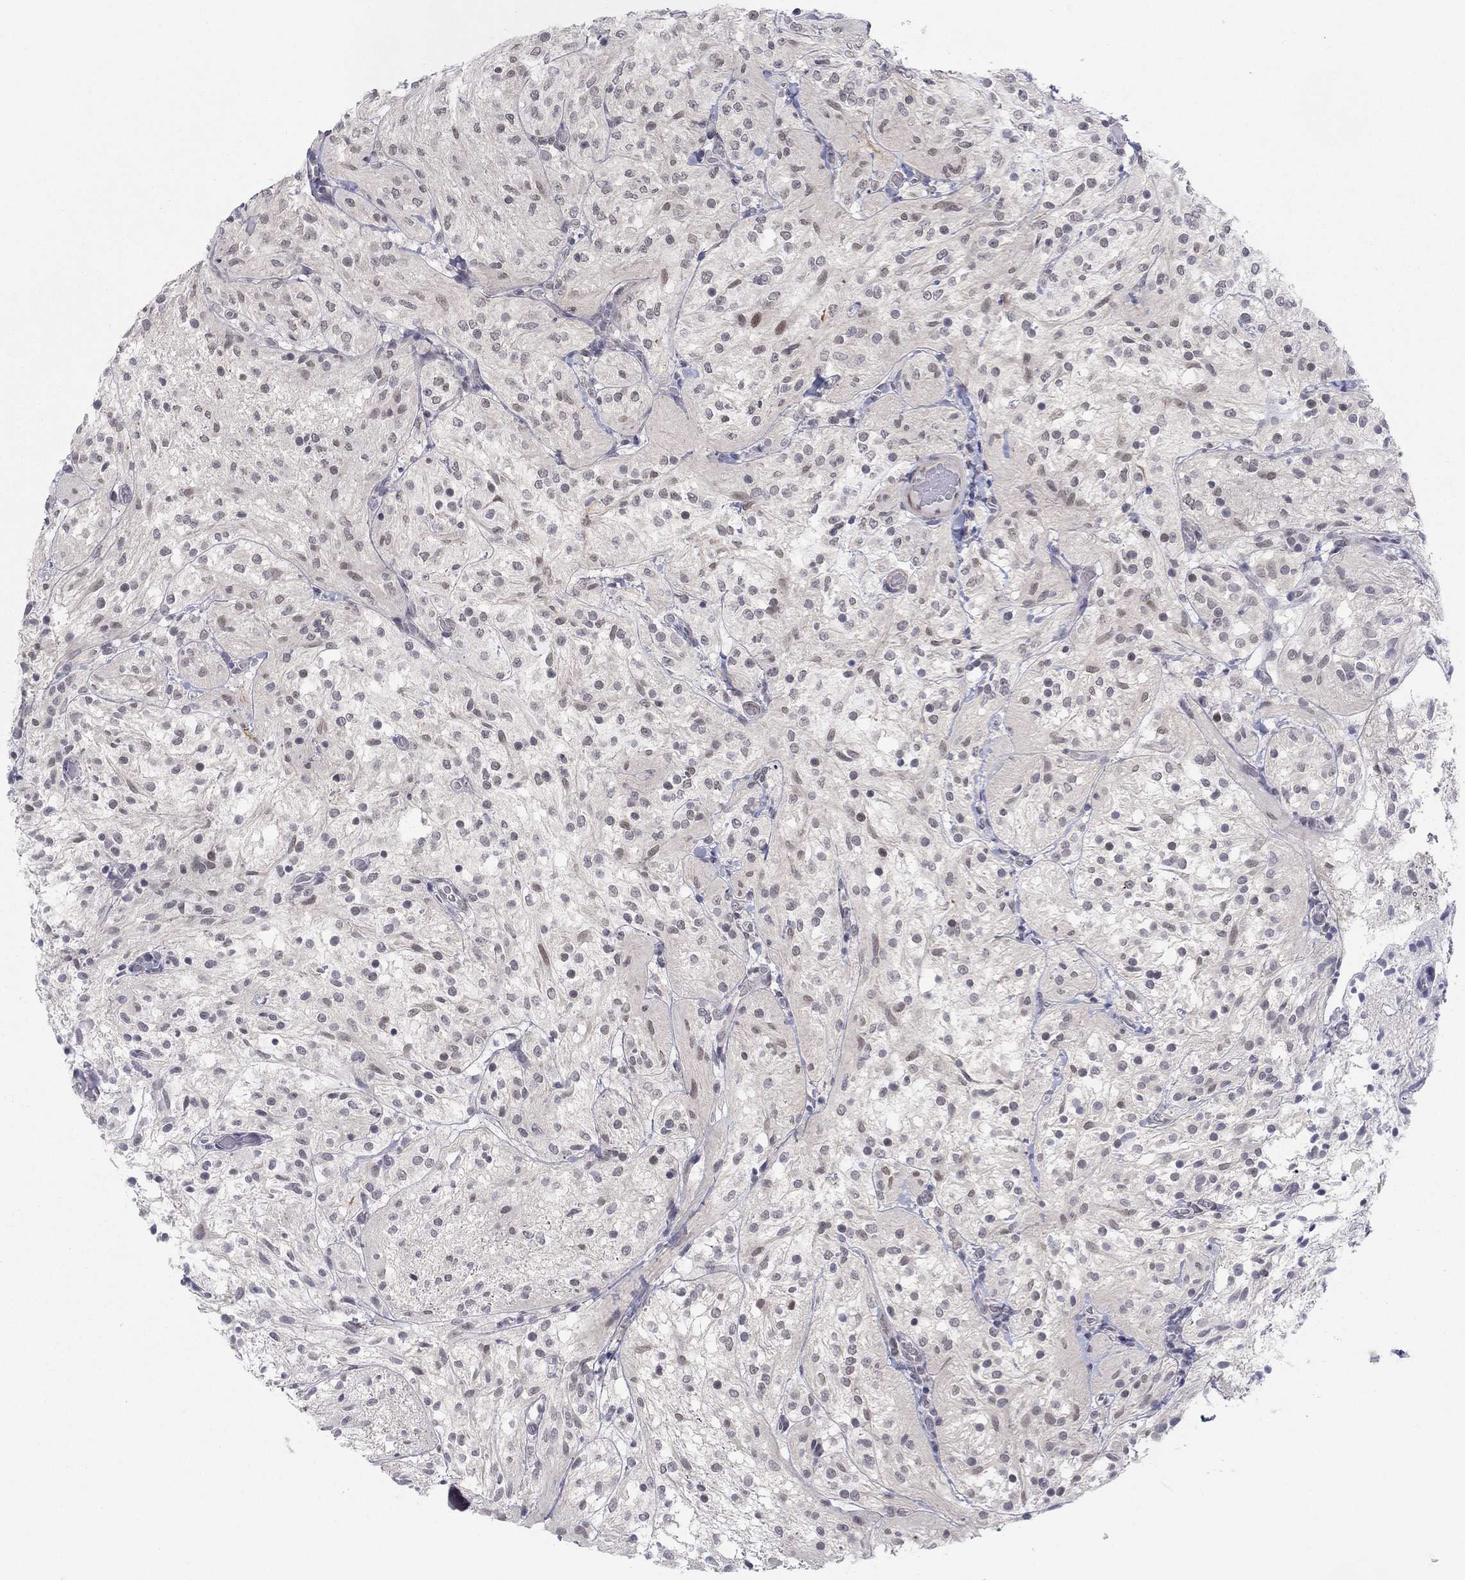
{"staining": {"intensity": "weak", "quantity": "<25%", "location": "nuclear"}, "tissue": "glioma", "cell_type": "Tumor cells", "image_type": "cancer", "snomed": [{"axis": "morphology", "description": "Glioma, malignant, Low grade"}, {"axis": "topography", "description": "Brain"}], "caption": "Tumor cells show no significant expression in glioma.", "gene": "SLC22A2", "patient": {"sex": "male", "age": 3}}